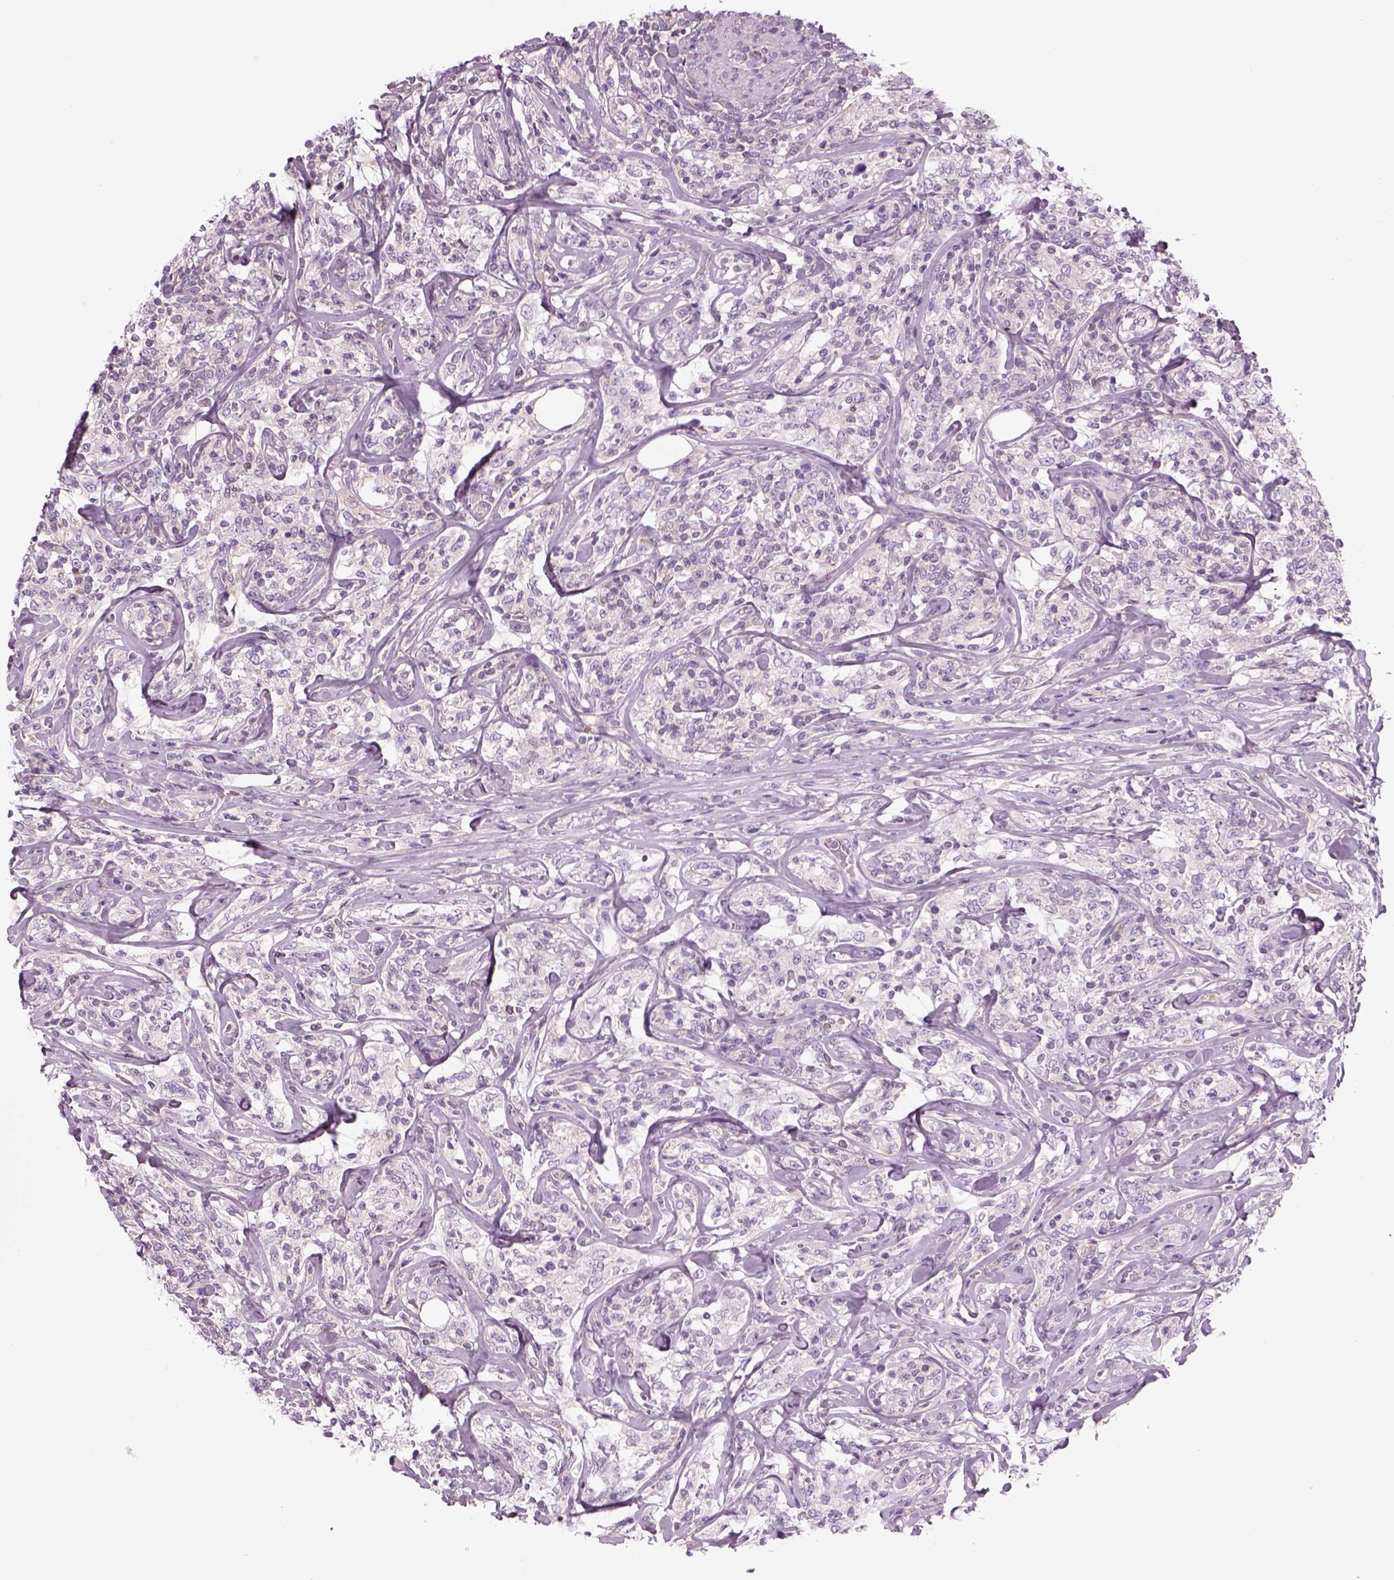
{"staining": {"intensity": "negative", "quantity": "none", "location": "none"}, "tissue": "lymphoma", "cell_type": "Tumor cells", "image_type": "cancer", "snomed": [{"axis": "morphology", "description": "Malignant lymphoma, non-Hodgkin's type, High grade"}, {"axis": "topography", "description": "Lymph node"}], "caption": "Image shows no significant protein staining in tumor cells of lymphoma. Brightfield microscopy of immunohistochemistry (IHC) stained with DAB (brown) and hematoxylin (blue), captured at high magnification.", "gene": "SLC1A7", "patient": {"sex": "female", "age": 84}}